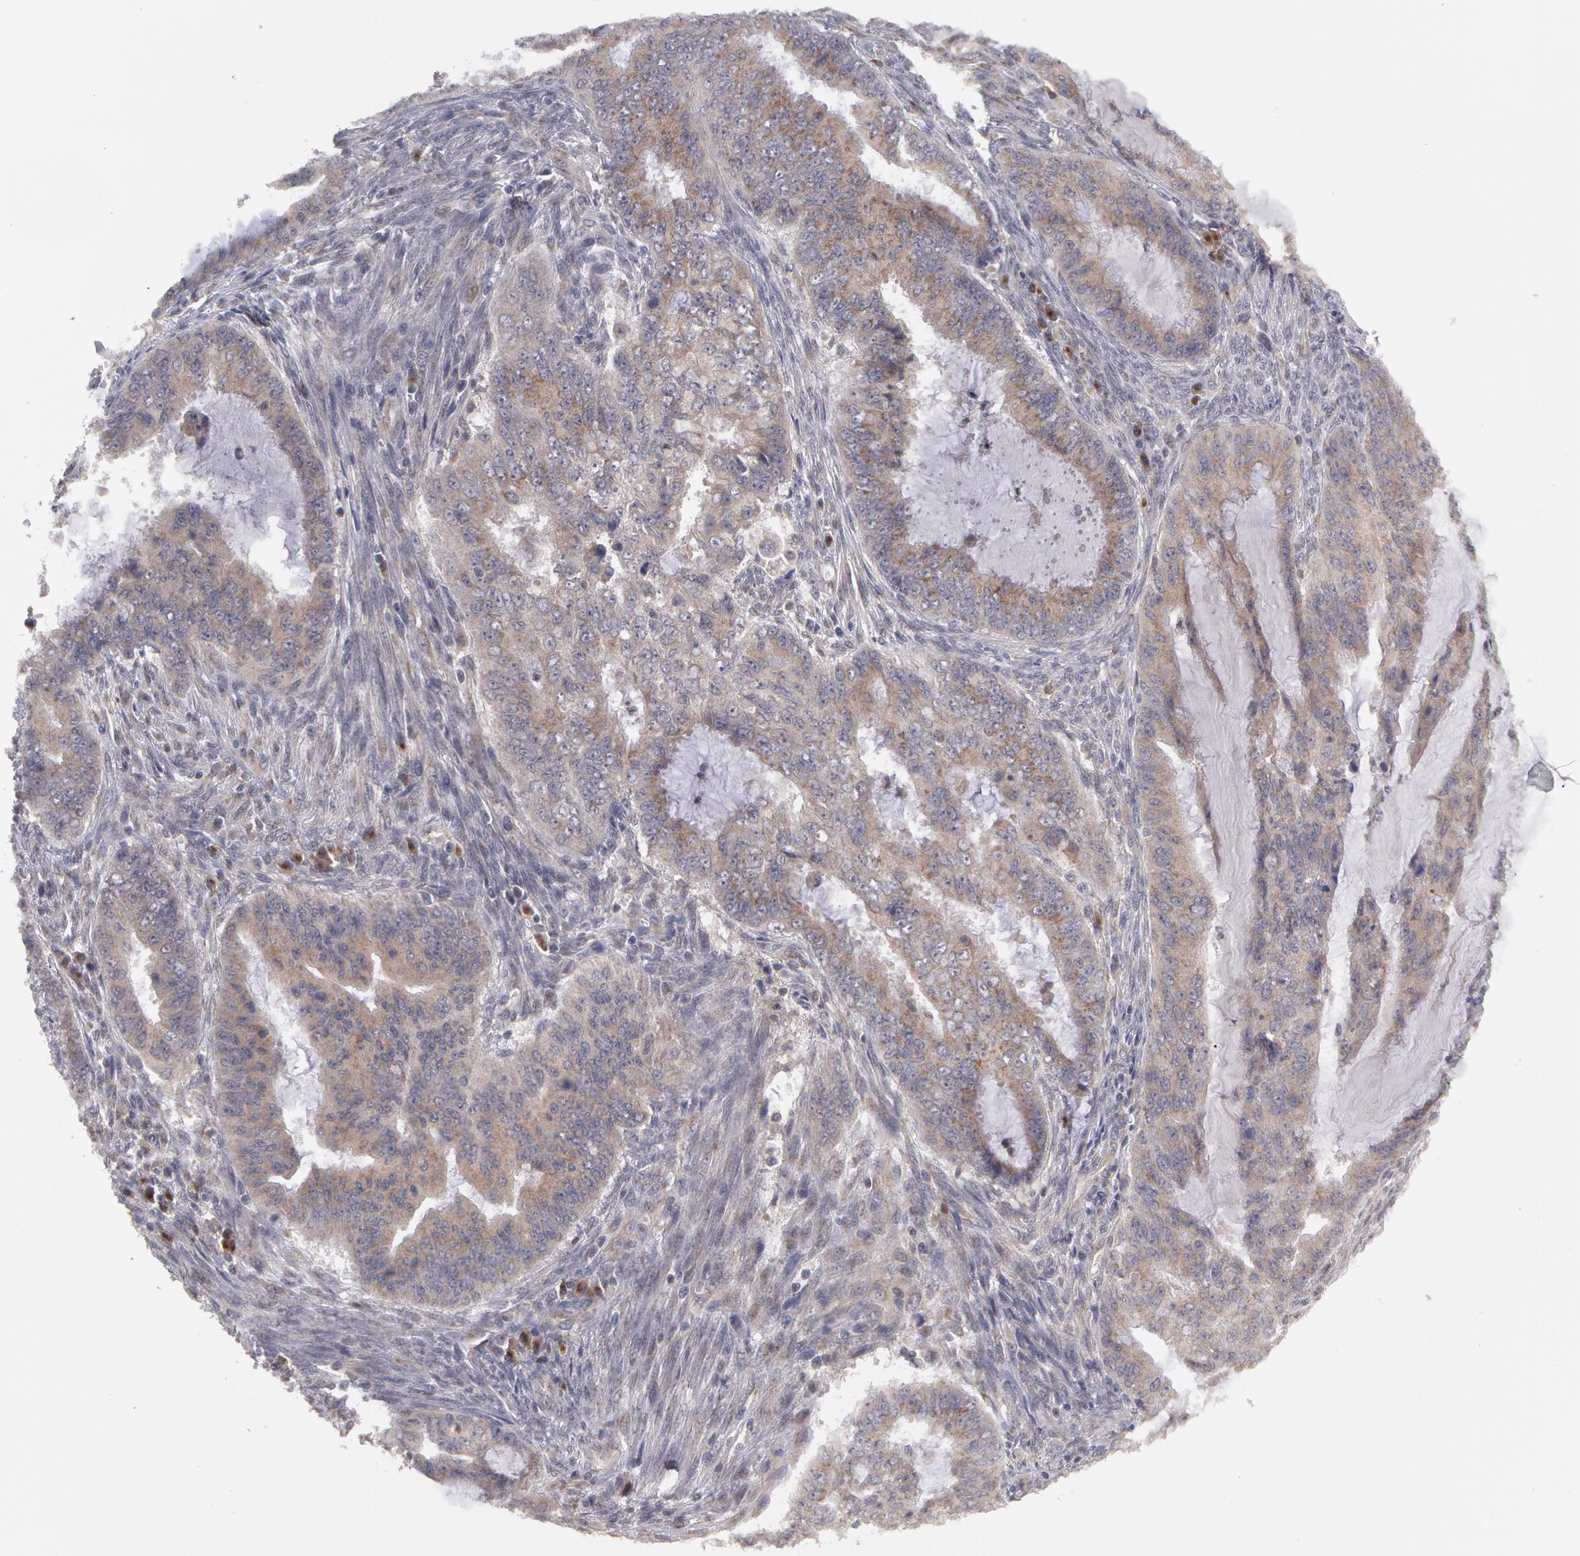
{"staining": {"intensity": "negative", "quantity": "none", "location": "none"}, "tissue": "endometrial cancer", "cell_type": "Tumor cells", "image_type": "cancer", "snomed": [{"axis": "morphology", "description": "Adenocarcinoma, NOS"}, {"axis": "topography", "description": "Endometrium"}], "caption": "This is an immunohistochemistry (IHC) histopathology image of endometrial cancer. There is no expression in tumor cells.", "gene": "STX5", "patient": {"sex": "female", "age": 75}}